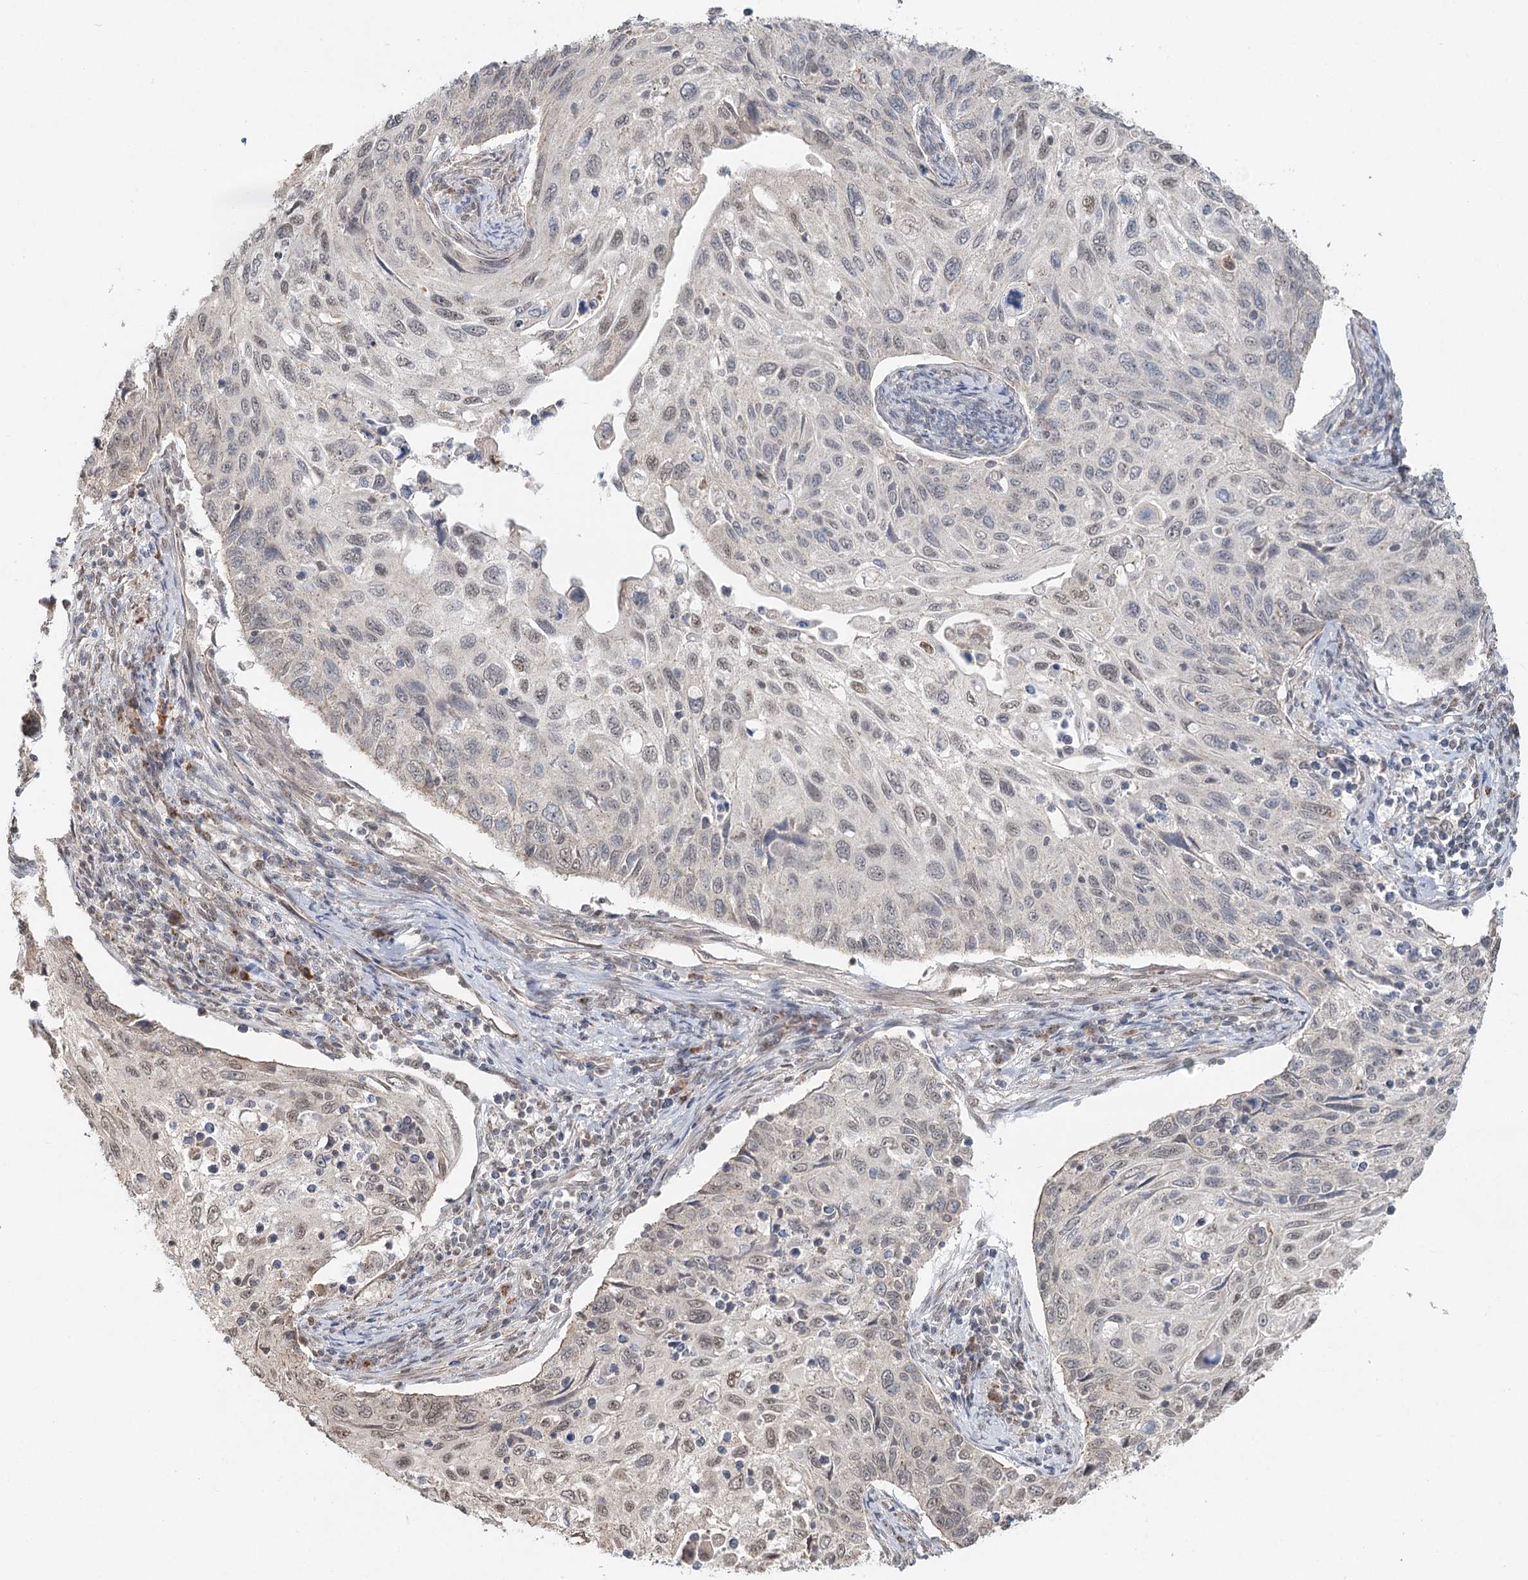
{"staining": {"intensity": "weak", "quantity": "<25%", "location": "nuclear"}, "tissue": "cervical cancer", "cell_type": "Tumor cells", "image_type": "cancer", "snomed": [{"axis": "morphology", "description": "Squamous cell carcinoma, NOS"}, {"axis": "topography", "description": "Cervix"}], "caption": "High magnification brightfield microscopy of cervical squamous cell carcinoma stained with DAB (brown) and counterstained with hematoxylin (blue): tumor cells show no significant expression.", "gene": "GPALPP1", "patient": {"sex": "female", "age": 70}}